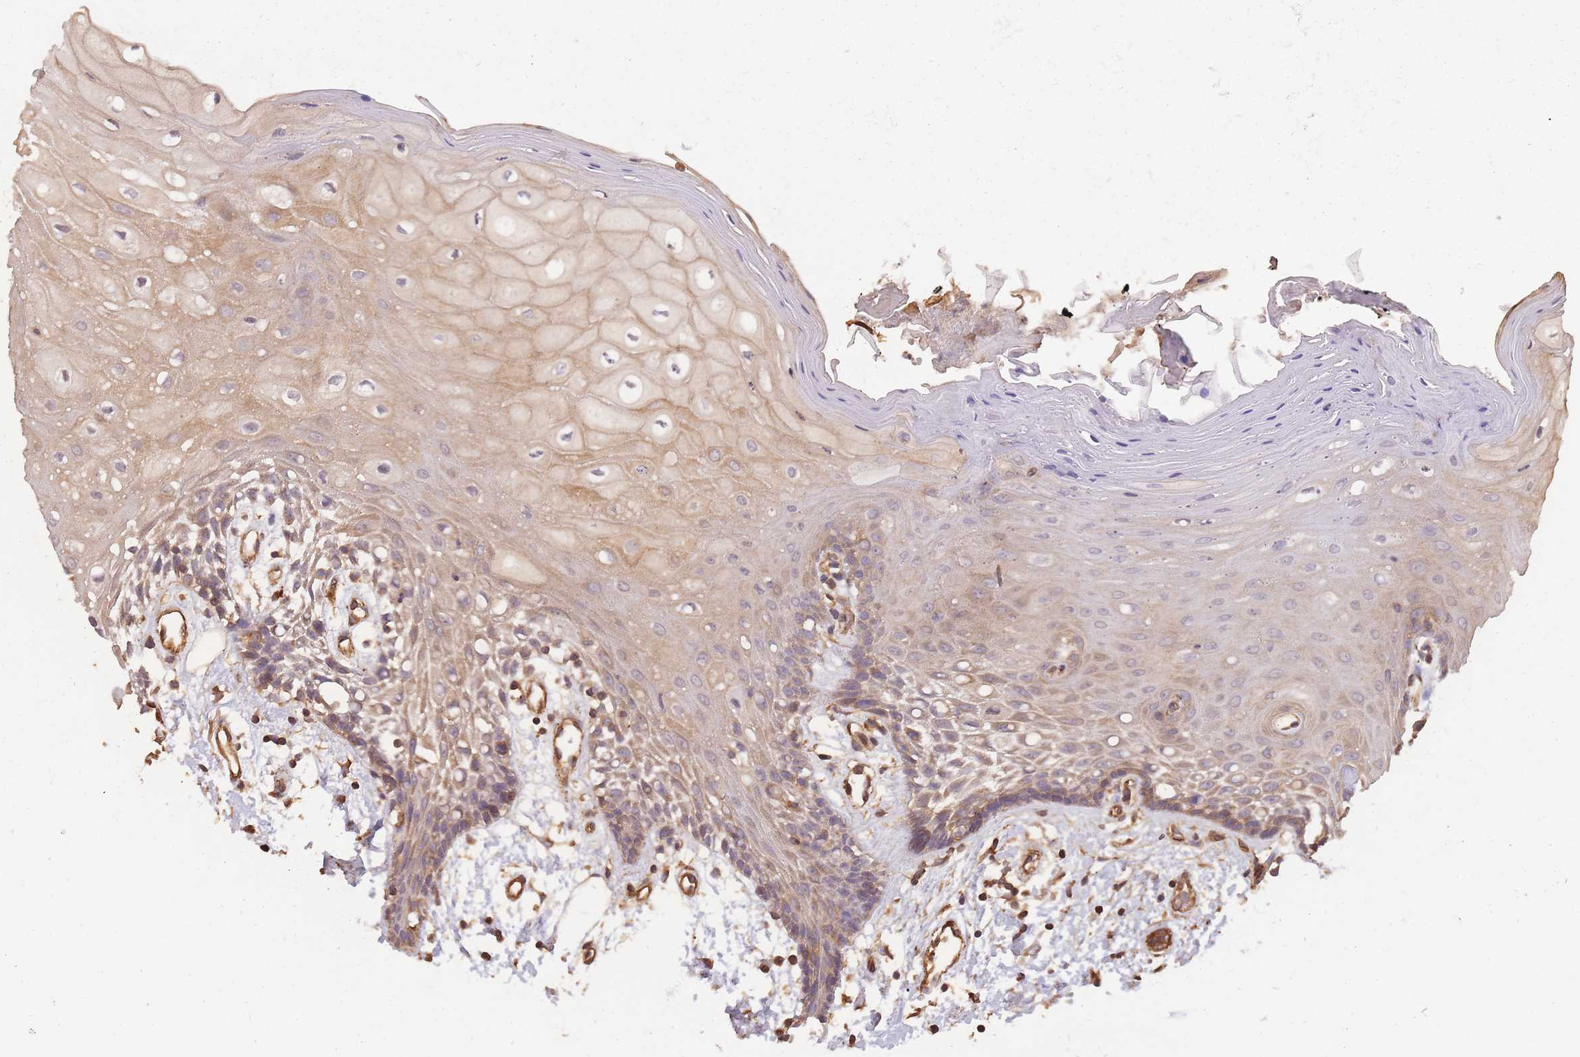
{"staining": {"intensity": "moderate", "quantity": "25%-75%", "location": "cytoplasmic/membranous,nuclear"}, "tissue": "oral mucosa", "cell_type": "Squamous epithelial cells", "image_type": "normal", "snomed": [{"axis": "morphology", "description": "Normal tissue, NOS"}, {"axis": "topography", "description": "Oral tissue"}, {"axis": "topography", "description": "Tounge, NOS"}], "caption": "Squamous epithelial cells reveal medium levels of moderate cytoplasmic/membranous,nuclear positivity in about 25%-75% of cells in unremarkable oral mucosa. Using DAB (brown) and hematoxylin (blue) stains, captured at high magnification using brightfield microscopy.", "gene": "ARMH3", "patient": {"sex": "female", "age": 59}}